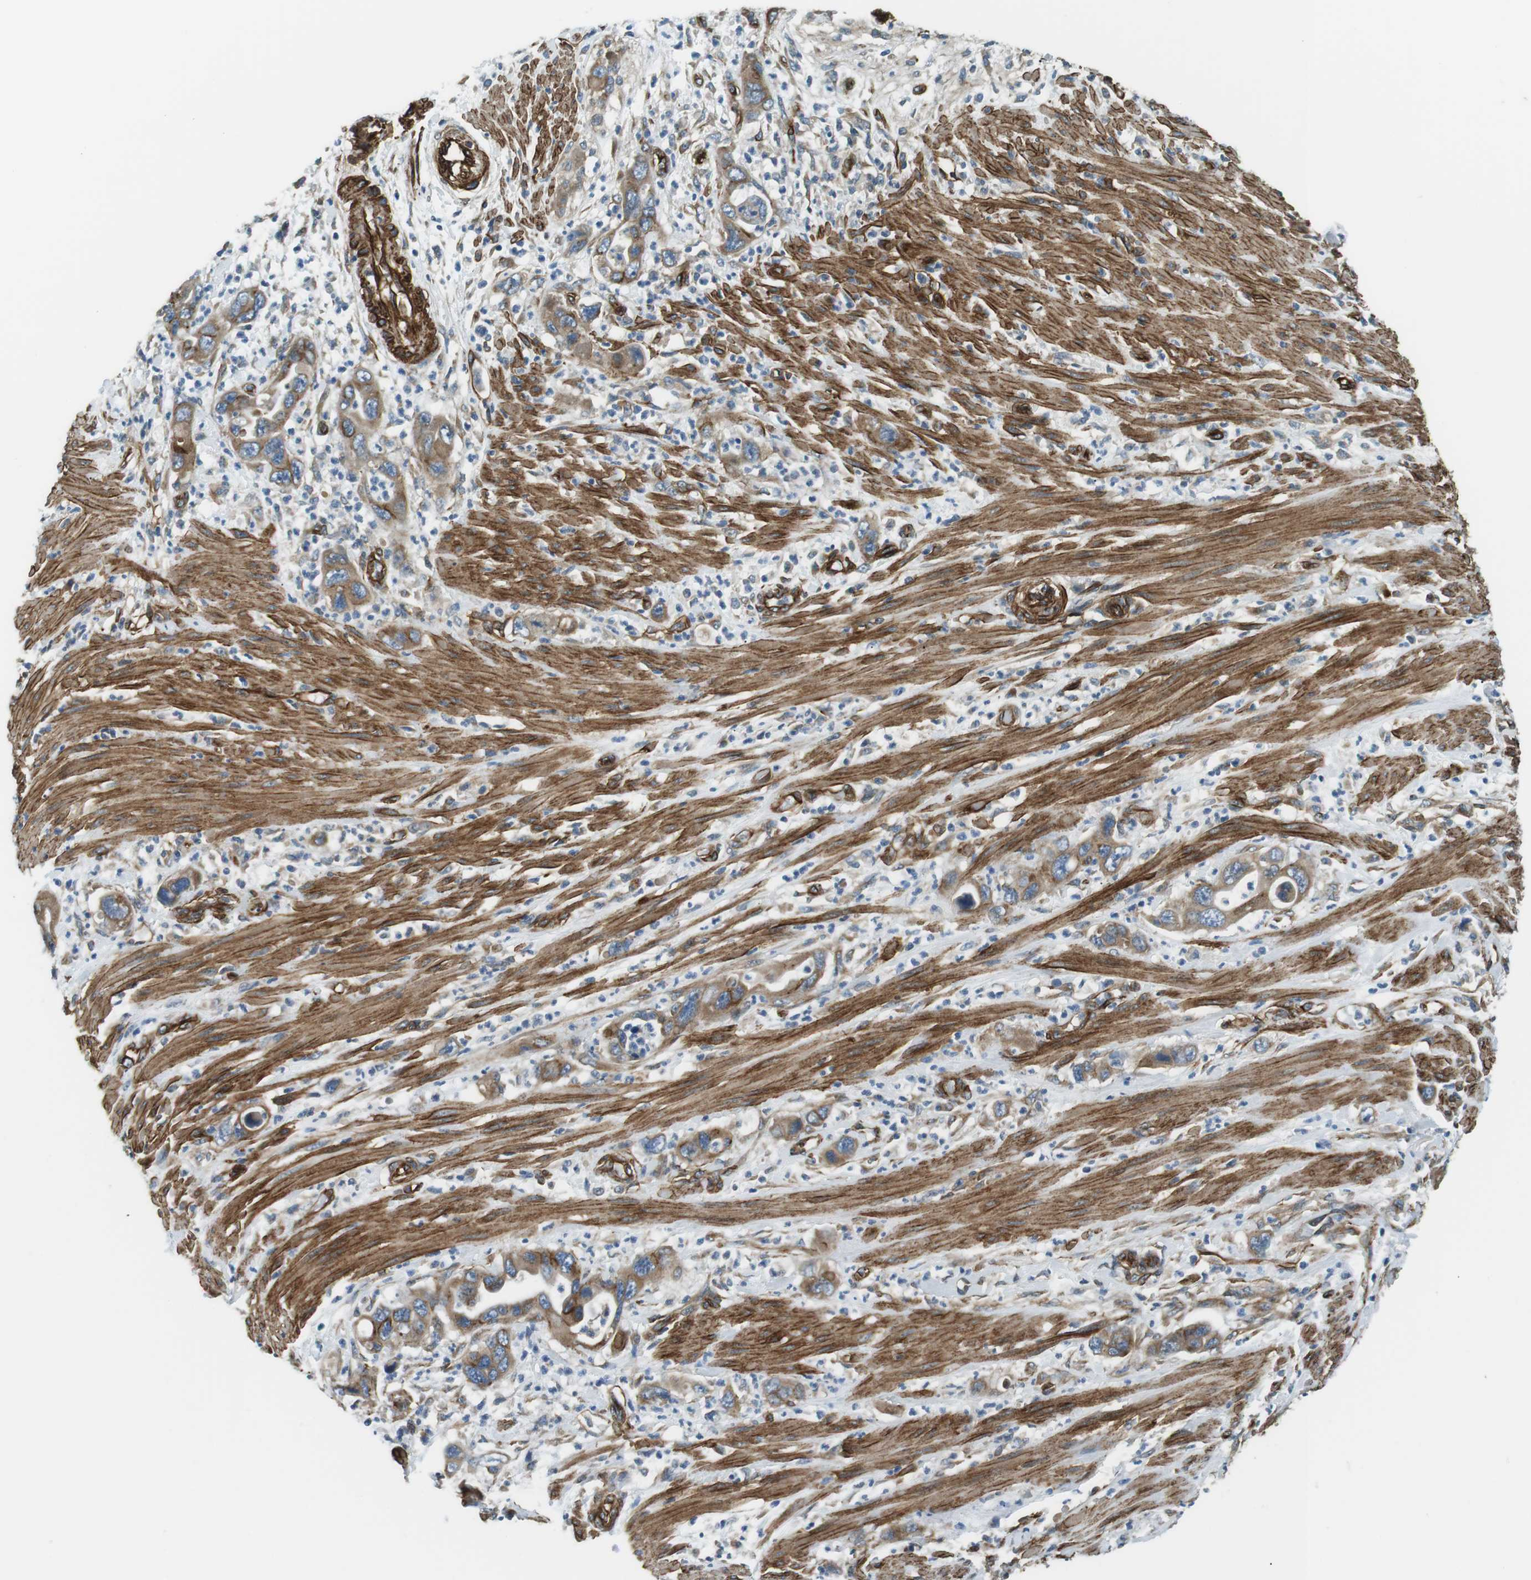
{"staining": {"intensity": "moderate", "quantity": ">75%", "location": "cytoplasmic/membranous"}, "tissue": "pancreatic cancer", "cell_type": "Tumor cells", "image_type": "cancer", "snomed": [{"axis": "morphology", "description": "Adenocarcinoma, NOS"}, {"axis": "topography", "description": "Pancreas"}], "caption": "DAB immunohistochemical staining of adenocarcinoma (pancreatic) exhibits moderate cytoplasmic/membranous protein positivity in approximately >75% of tumor cells.", "gene": "ODR4", "patient": {"sex": "female", "age": 71}}